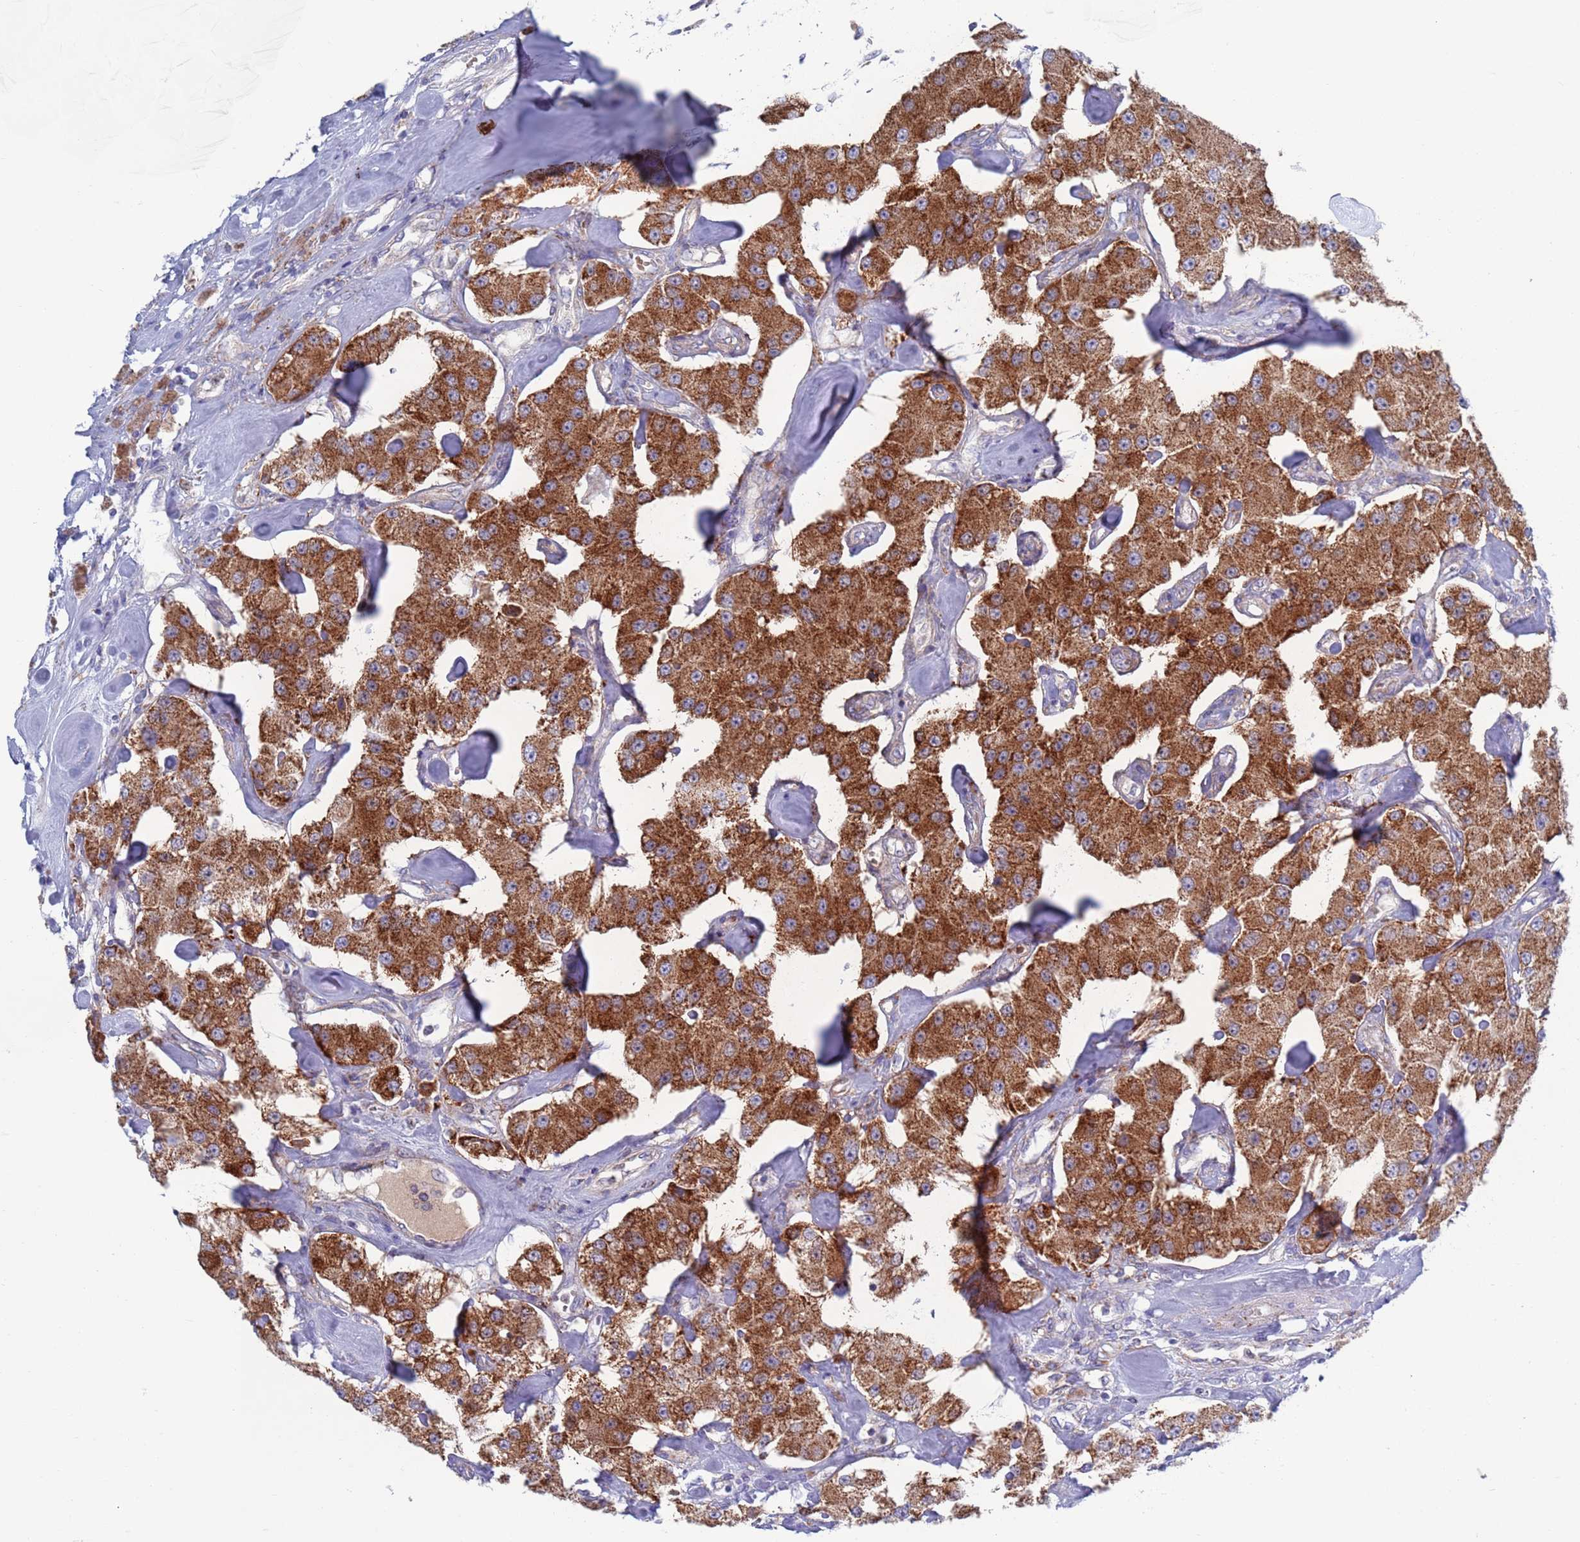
{"staining": {"intensity": "strong", "quantity": ">75%", "location": "cytoplasmic/membranous"}, "tissue": "carcinoid", "cell_type": "Tumor cells", "image_type": "cancer", "snomed": [{"axis": "morphology", "description": "Carcinoid, malignant, NOS"}, {"axis": "topography", "description": "Pancreas"}], "caption": "Protein staining shows strong cytoplasmic/membranous staining in approximately >75% of tumor cells in malignant carcinoid.", "gene": "CHCHD6", "patient": {"sex": "male", "age": 41}}